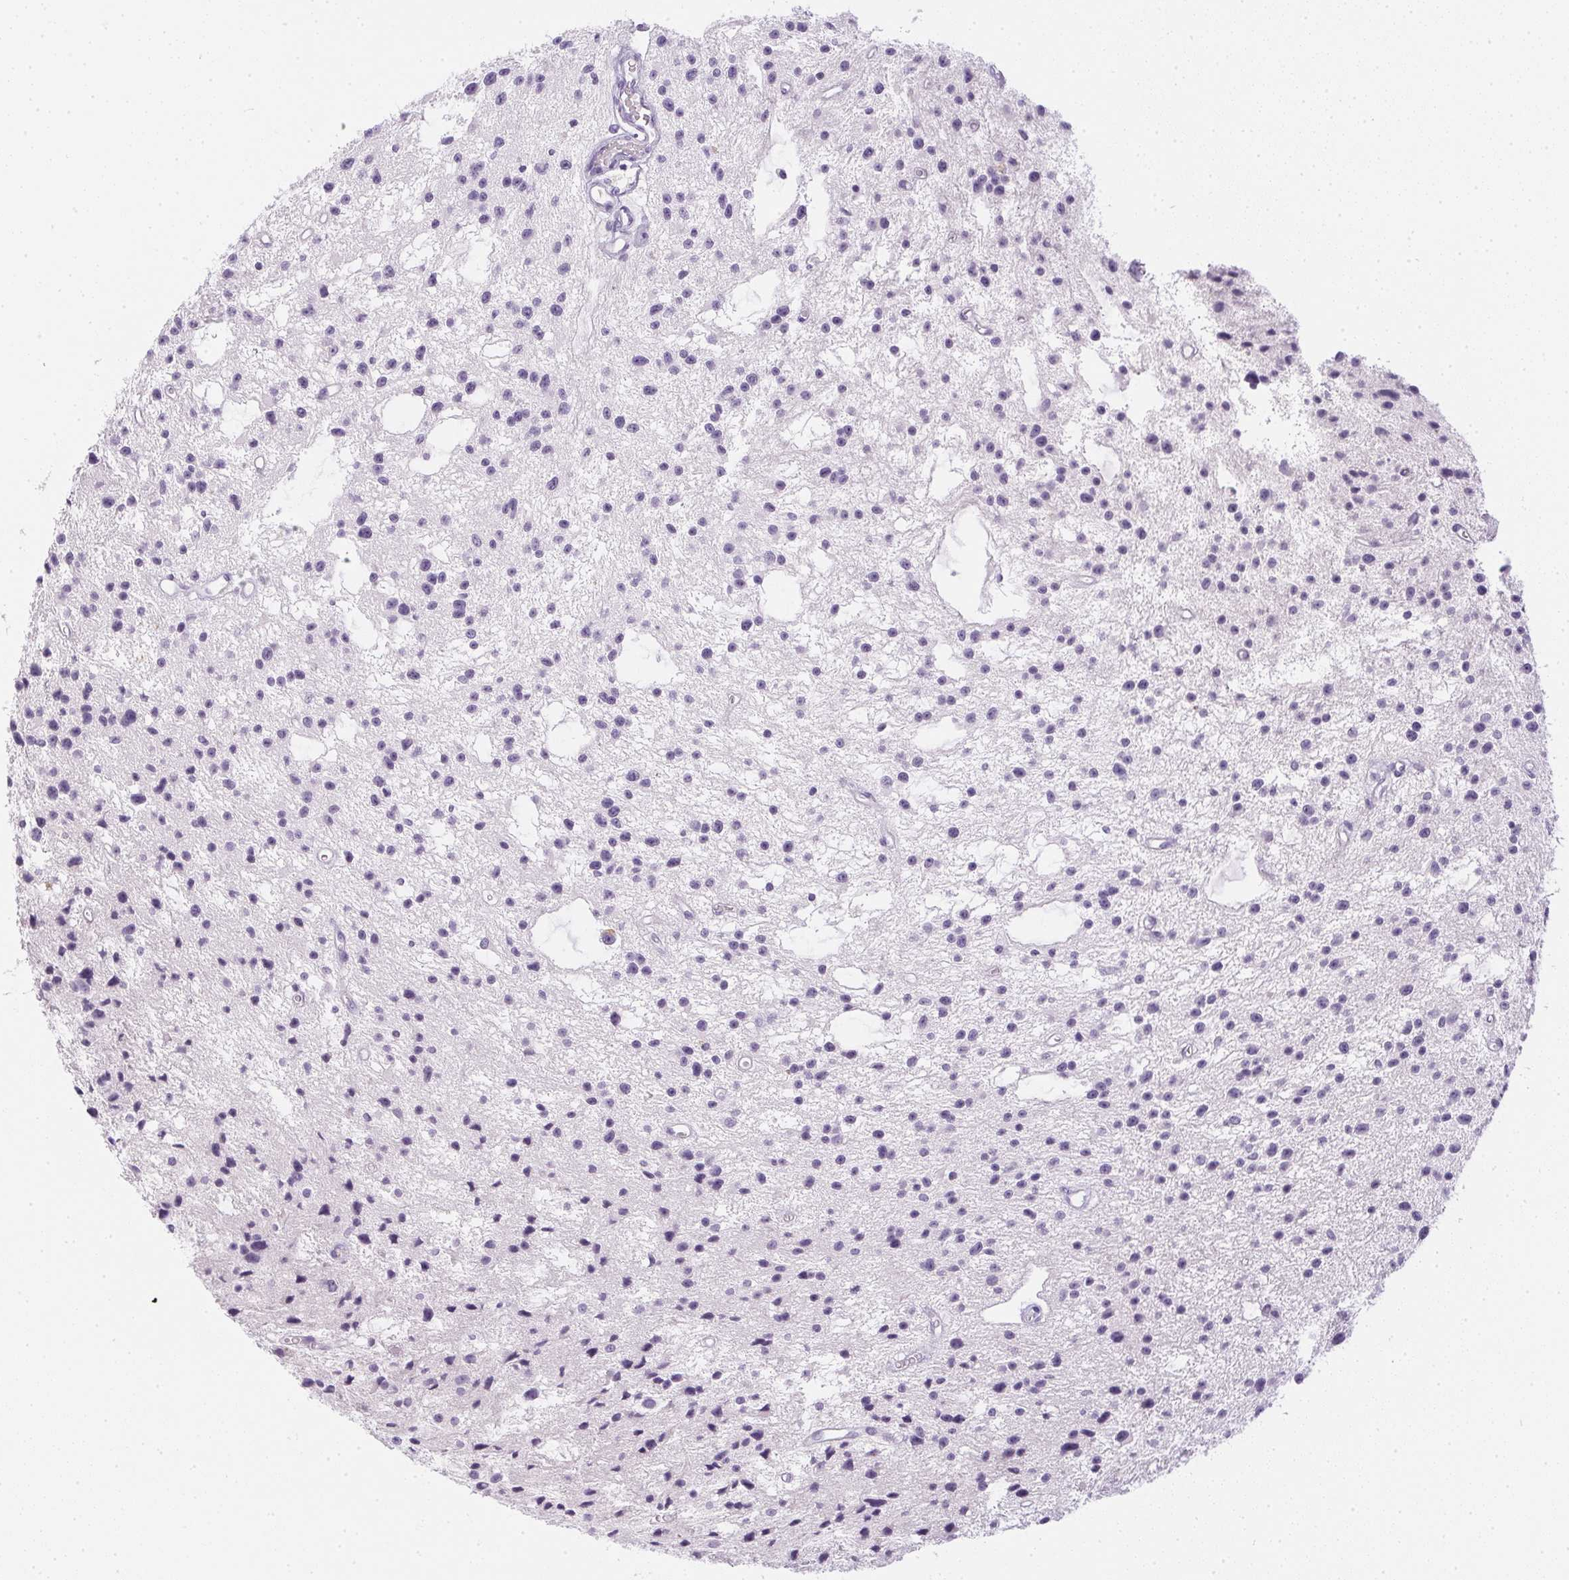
{"staining": {"intensity": "negative", "quantity": "none", "location": "none"}, "tissue": "glioma", "cell_type": "Tumor cells", "image_type": "cancer", "snomed": [{"axis": "morphology", "description": "Glioma, malignant, Low grade"}, {"axis": "topography", "description": "Brain"}], "caption": "Protein analysis of malignant glioma (low-grade) shows no significant expression in tumor cells. (DAB immunohistochemistry (IHC), high magnification).", "gene": "PPY", "patient": {"sex": "male", "age": 43}}